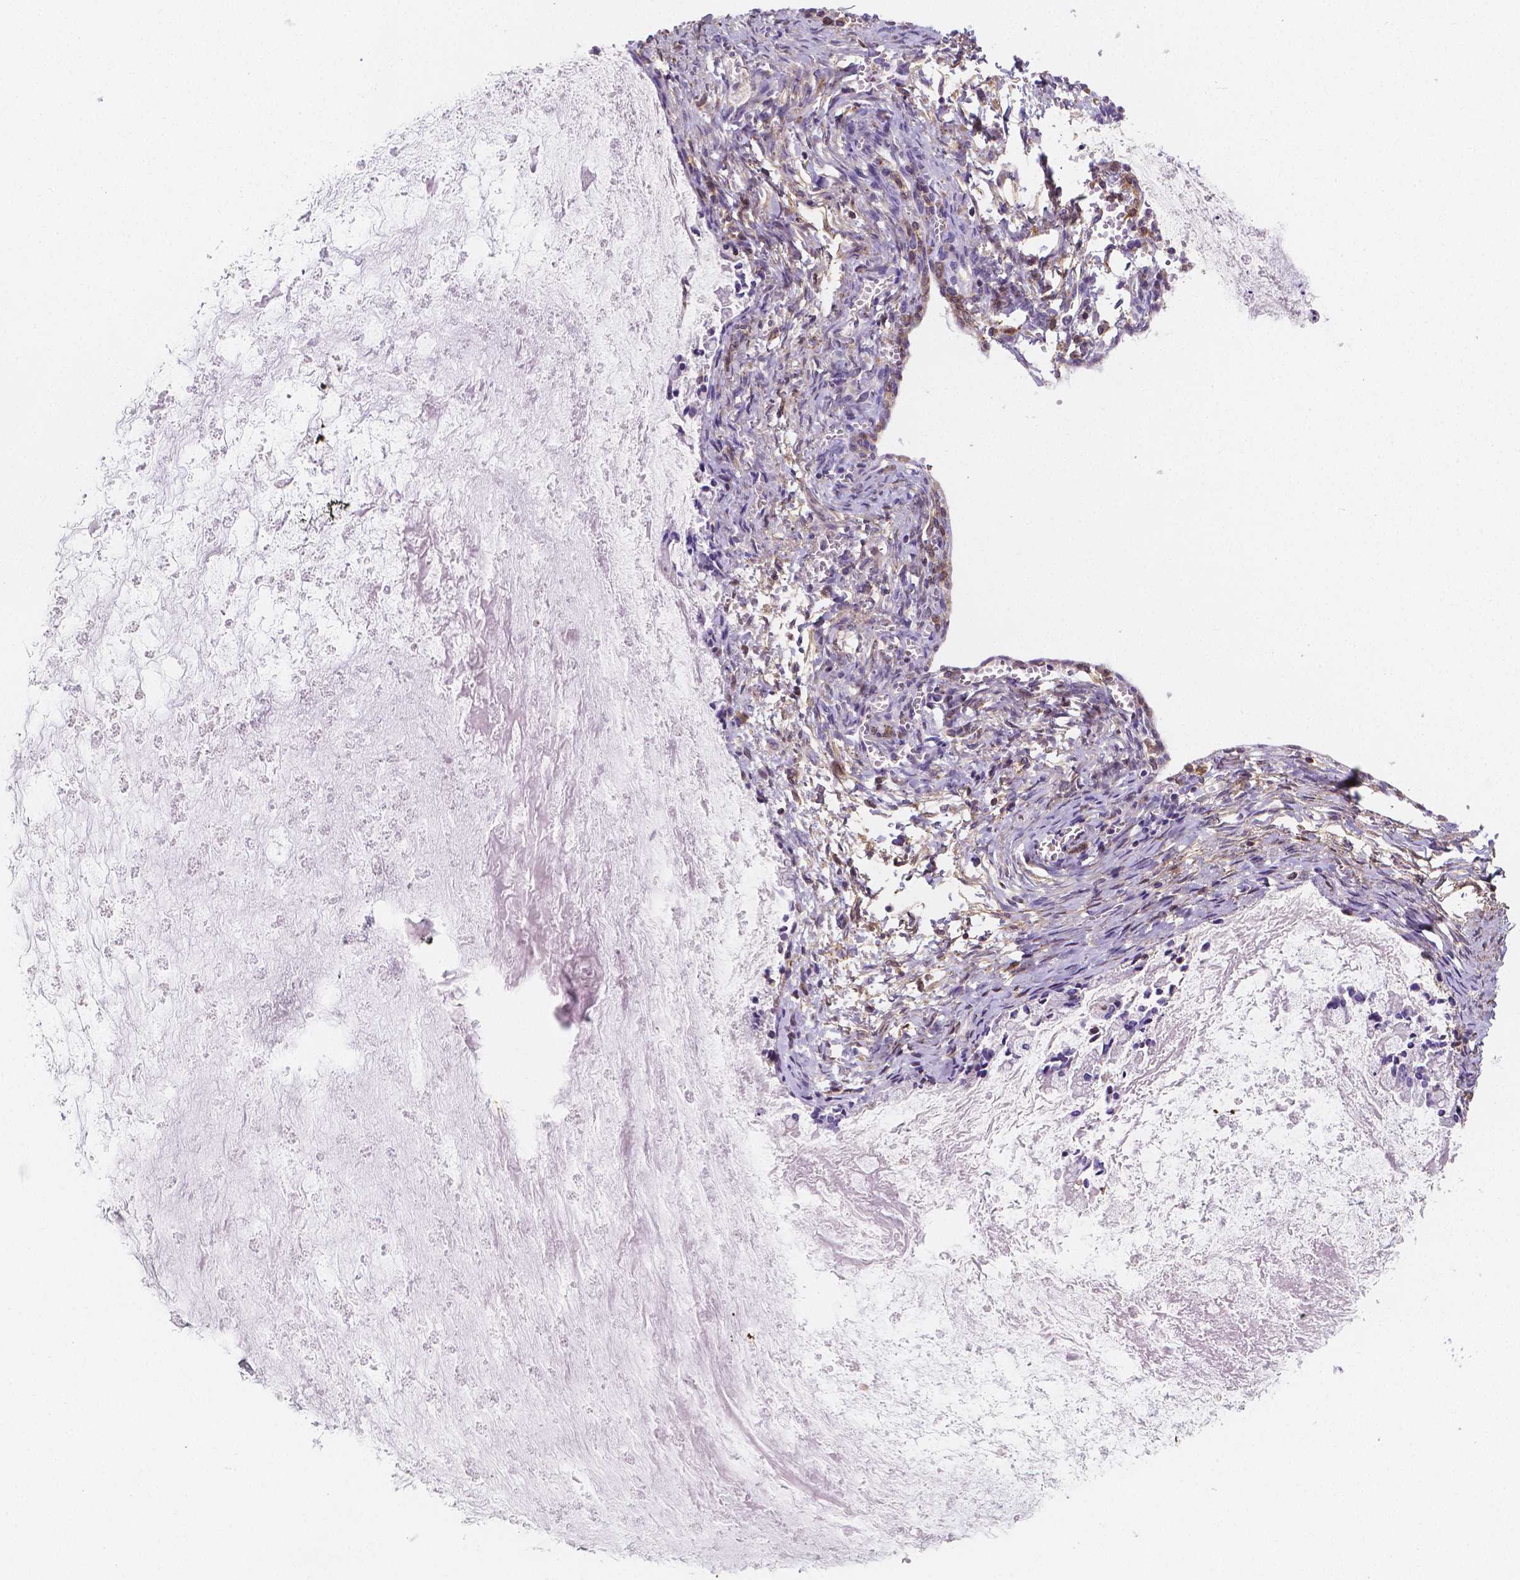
{"staining": {"intensity": "negative", "quantity": "none", "location": "none"}, "tissue": "ovarian cancer", "cell_type": "Tumor cells", "image_type": "cancer", "snomed": [{"axis": "morphology", "description": "Cystadenocarcinoma, mucinous, NOS"}, {"axis": "topography", "description": "Ovary"}], "caption": "High power microscopy histopathology image of an immunohistochemistry photomicrograph of ovarian mucinous cystadenocarcinoma, revealing no significant positivity in tumor cells.", "gene": "GABRD", "patient": {"sex": "female", "age": 67}}